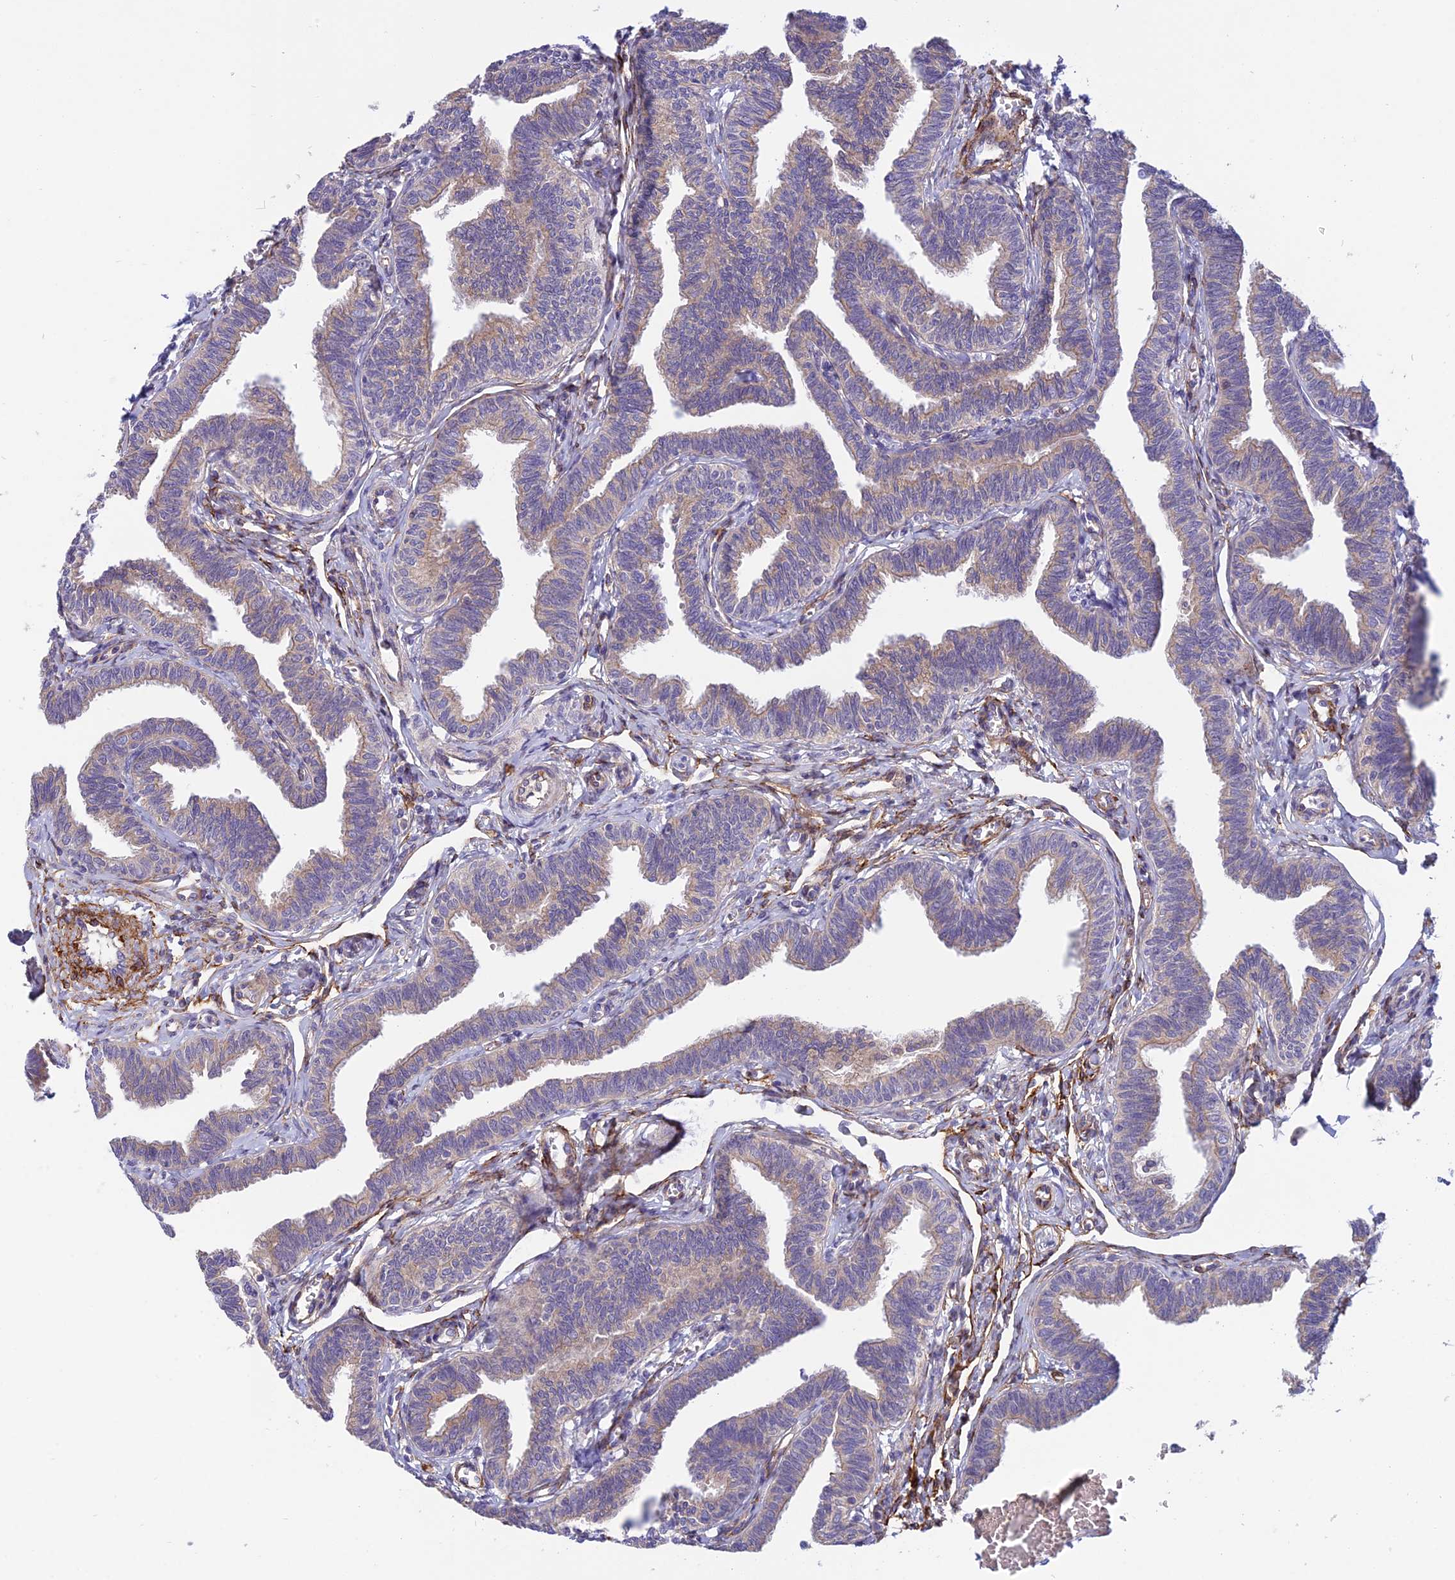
{"staining": {"intensity": "weak", "quantity": "25%-75%", "location": "cytoplasmic/membranous"}, "tissue": "fallopian tube", "cell_type": "Glandular cells", "image_type": "normal", "snomed": [{"axis": "morphology", "description": "Normal tissue, NOS"}, {"axis": "topography", "description": "Fallopian tube"}, {"axis": "topography", "description": "Ovary"}], "caption": "Immunohistochemical staining of unremarkable human fallopian tube displays low levels of weak cytoplasmic/membranous positivity in about 25%-75% of glandular cells. (Brightfield microscopy of DAB IHC at high magnification).", "gene": "DUS2", "patient": {"sex": "female", "age": 23}}